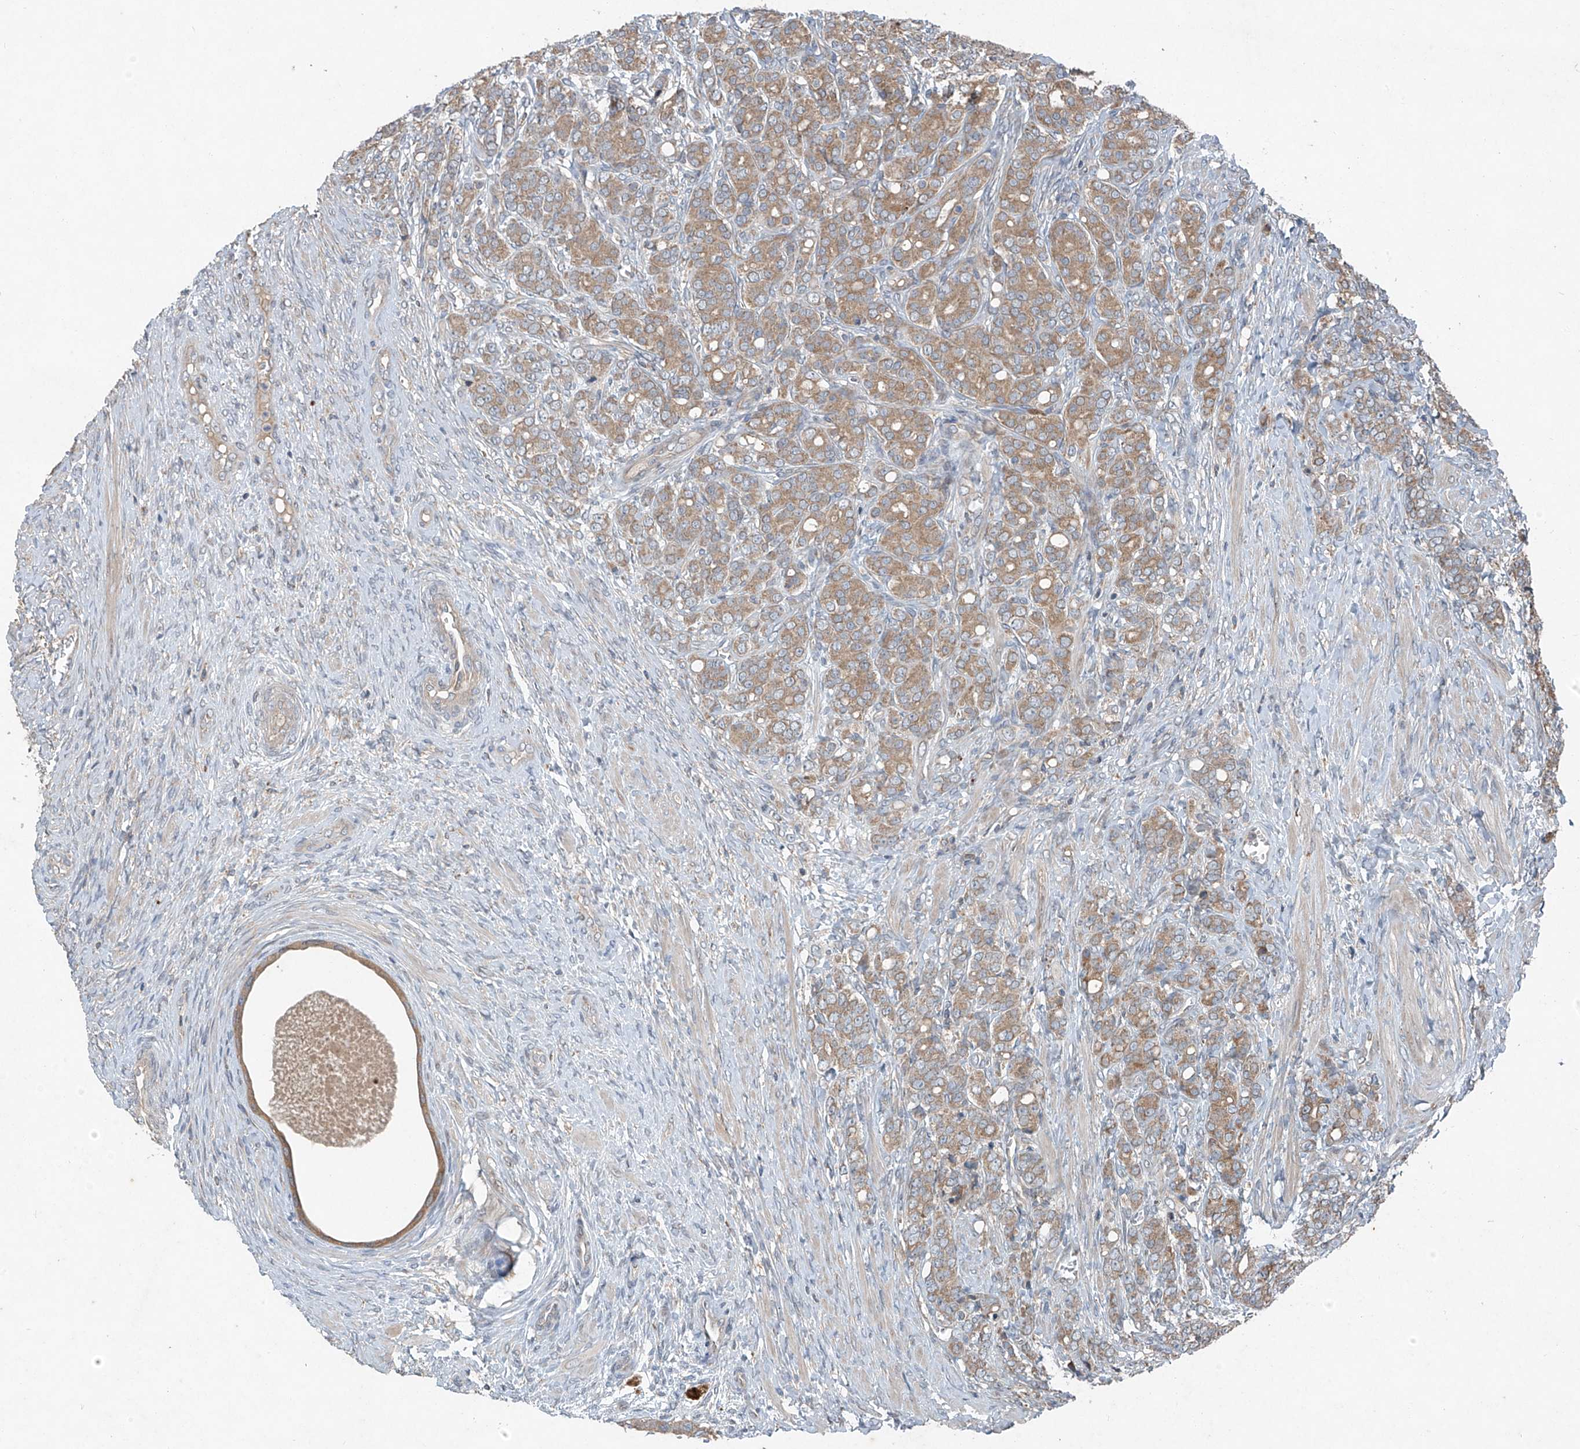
{"staining": {"intensity": "moderate", "quantity": ">75%", "location": "cytoplasmic/membranous"}, "tissue": "prostate cancer", "cell_type": "Tumor cells", "image_type": "cancer", "snomed": [{"axis": "morphology", "description": "Adenocarcinoma, High grade"}, {"axis": "topography", "description": "Prostate"}], "caption": "Immunohistochemical staining of high-grade adenocarcinoma (prostate) displays medium levels of moderate cytoplasmic/membranous protein positivity in approximately >75% of tumor cells.", "gene": "FOXRED2", "patient": {"sex": "male", "age": 62}}